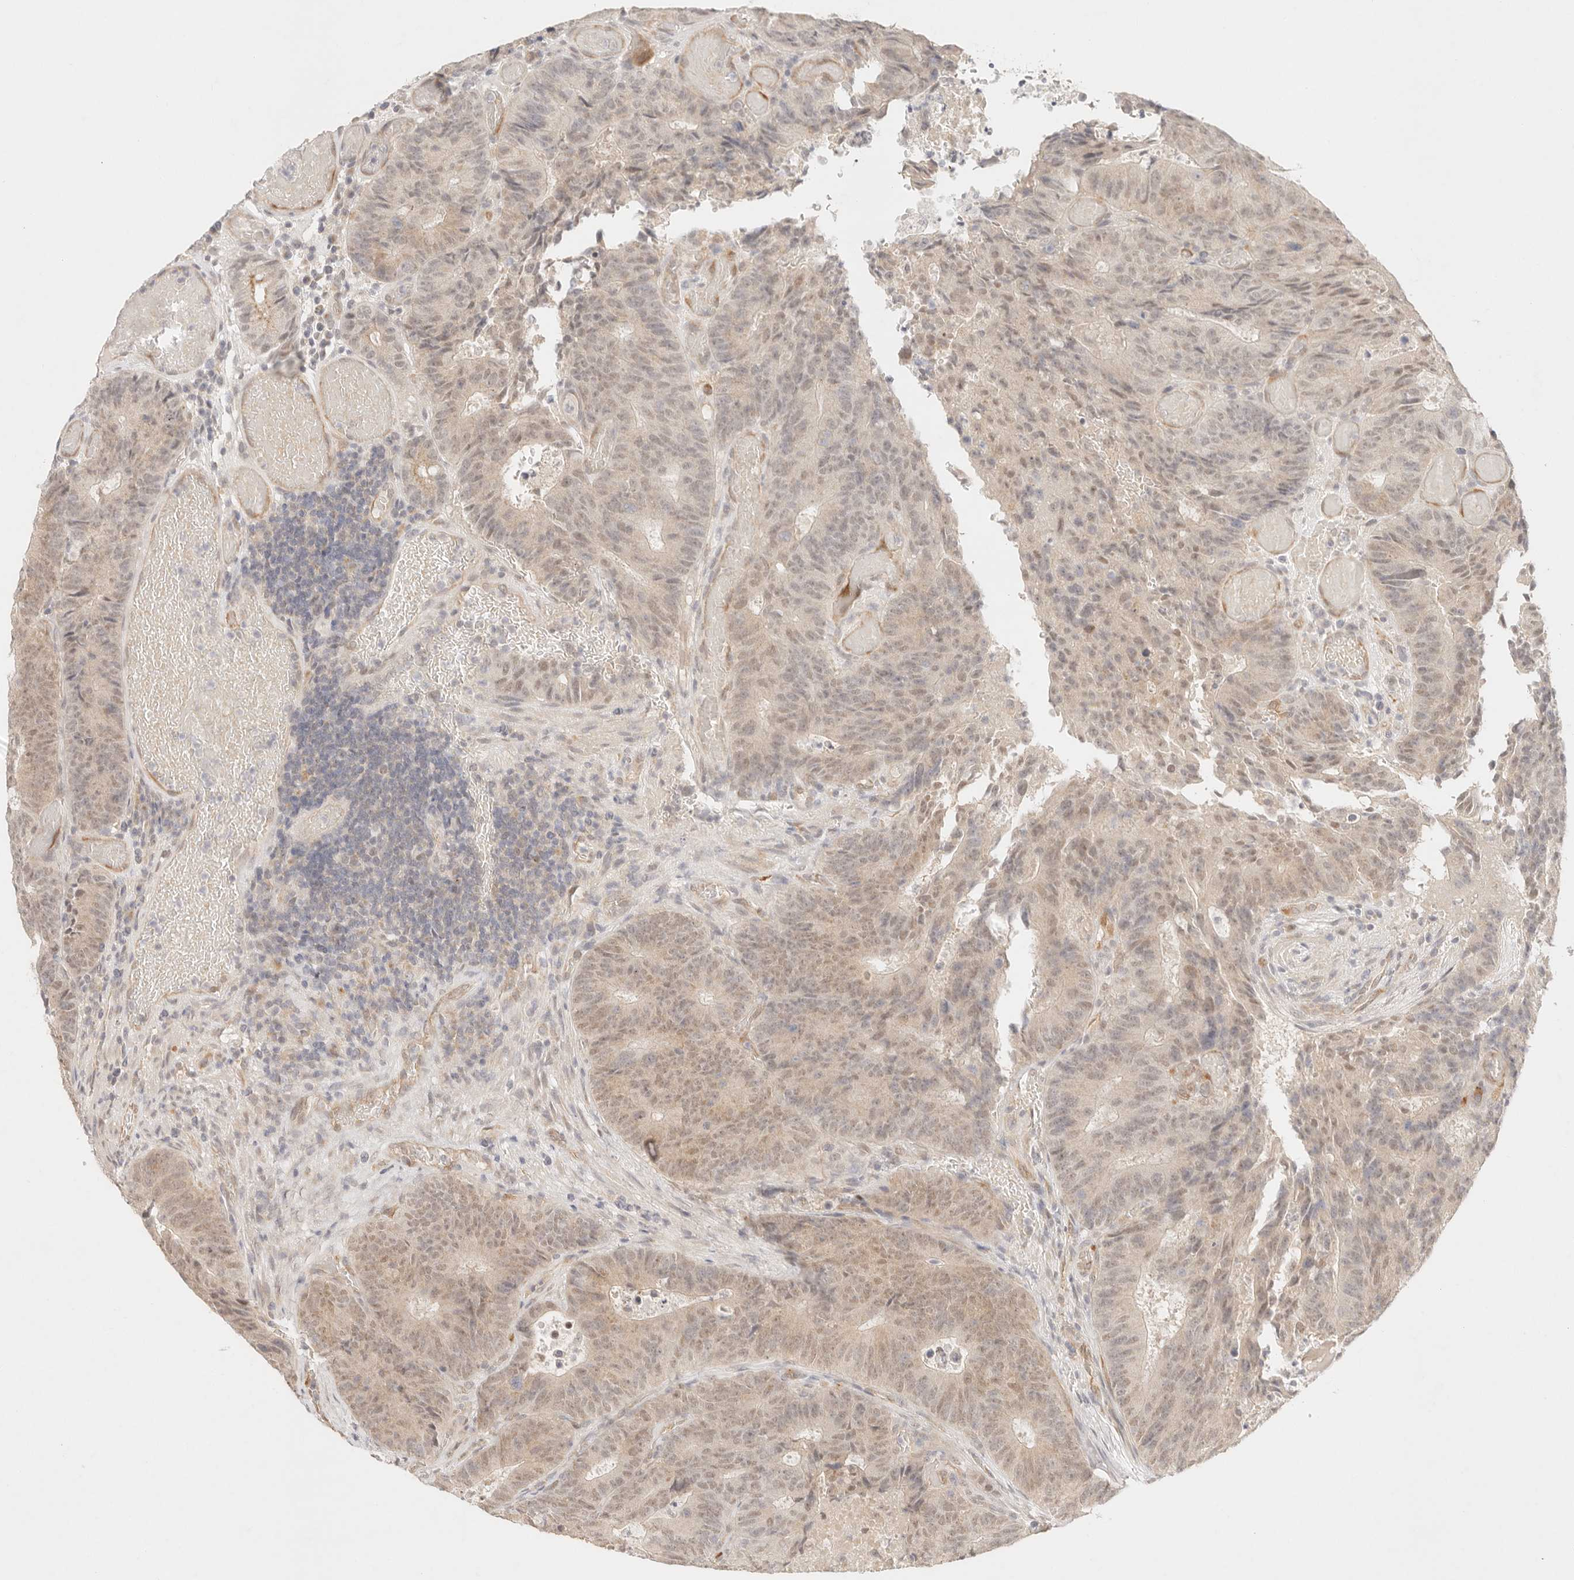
{"staining": {"intensity": "weak", "quantity": "25%-75%", "location": "nuclear"}, "tissue": "colorectal cancer", "cell_type": "Tumor cells", "image_type": "cancer", "snomed": [{"axis": "morphology", "description": "Adenocarcinoma, NOS"}, {"axis": "topography", "description": "Colon"}], "caption": "IHC image of colorectal cancer (adenocarcinoma) stained for a protein (brown), which demonstrates low levels of weak nuclear positivity in about 25%-75% of tumor cells.", "gene": "GPR156", "patient": {"sex": "male", "age": 87}}